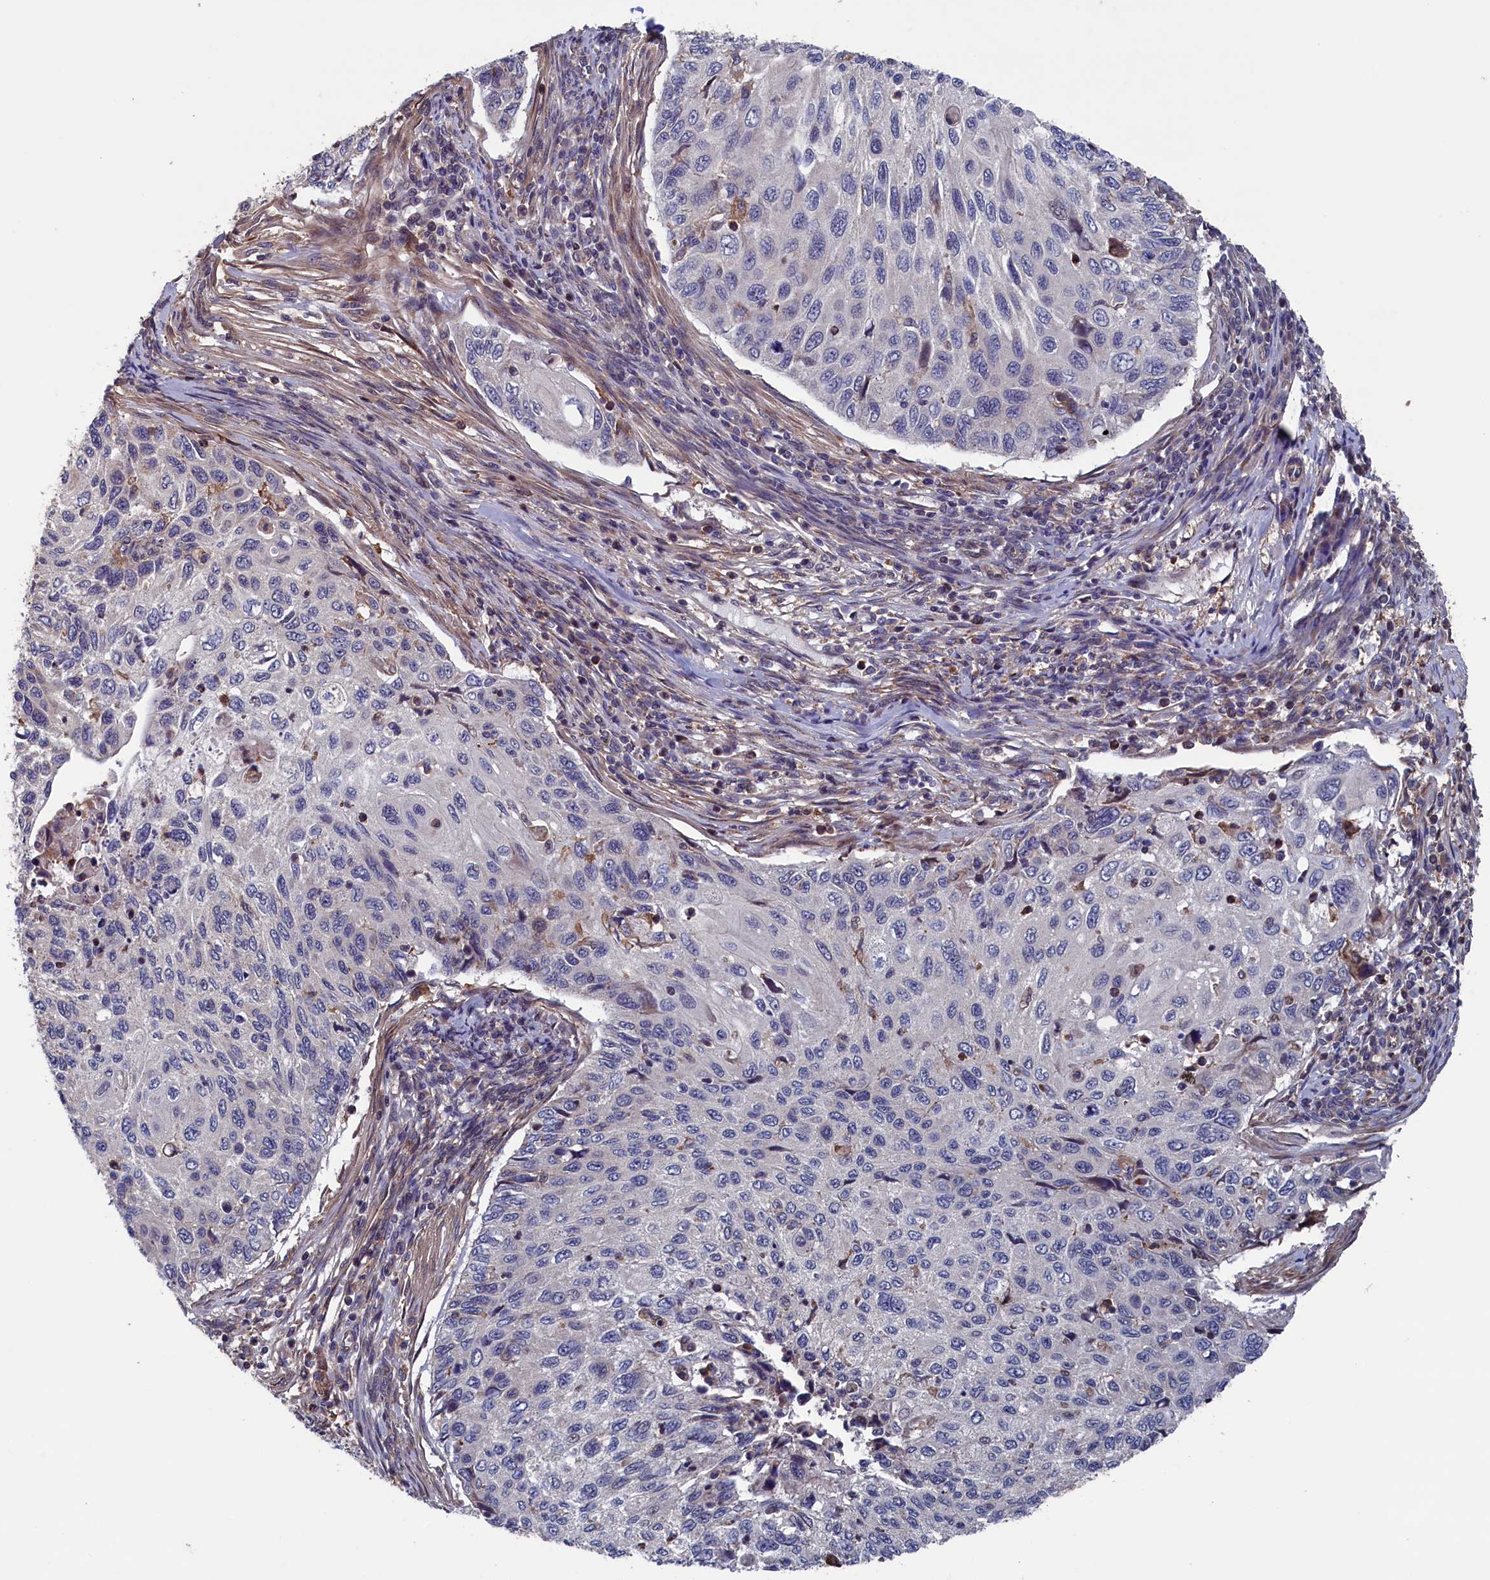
{"staining": {"intensity": "negative", "quantity": "none", "location": "none"}, "tissue": "cervical cancer", "cell_type": "Tumor cells", "image_type": "cancer", "snomed": [{"axis": "morphology", "description": "Squamous cell carcinoma, NOS"}, {"axis": "topography", "description": "Cervix"}], "caption": "There is no significant positivity in tumor cells of cervical squamous cell carcinoma.", "gene": "SPATA13", "patient": {"sex": "female", "age": 70}}